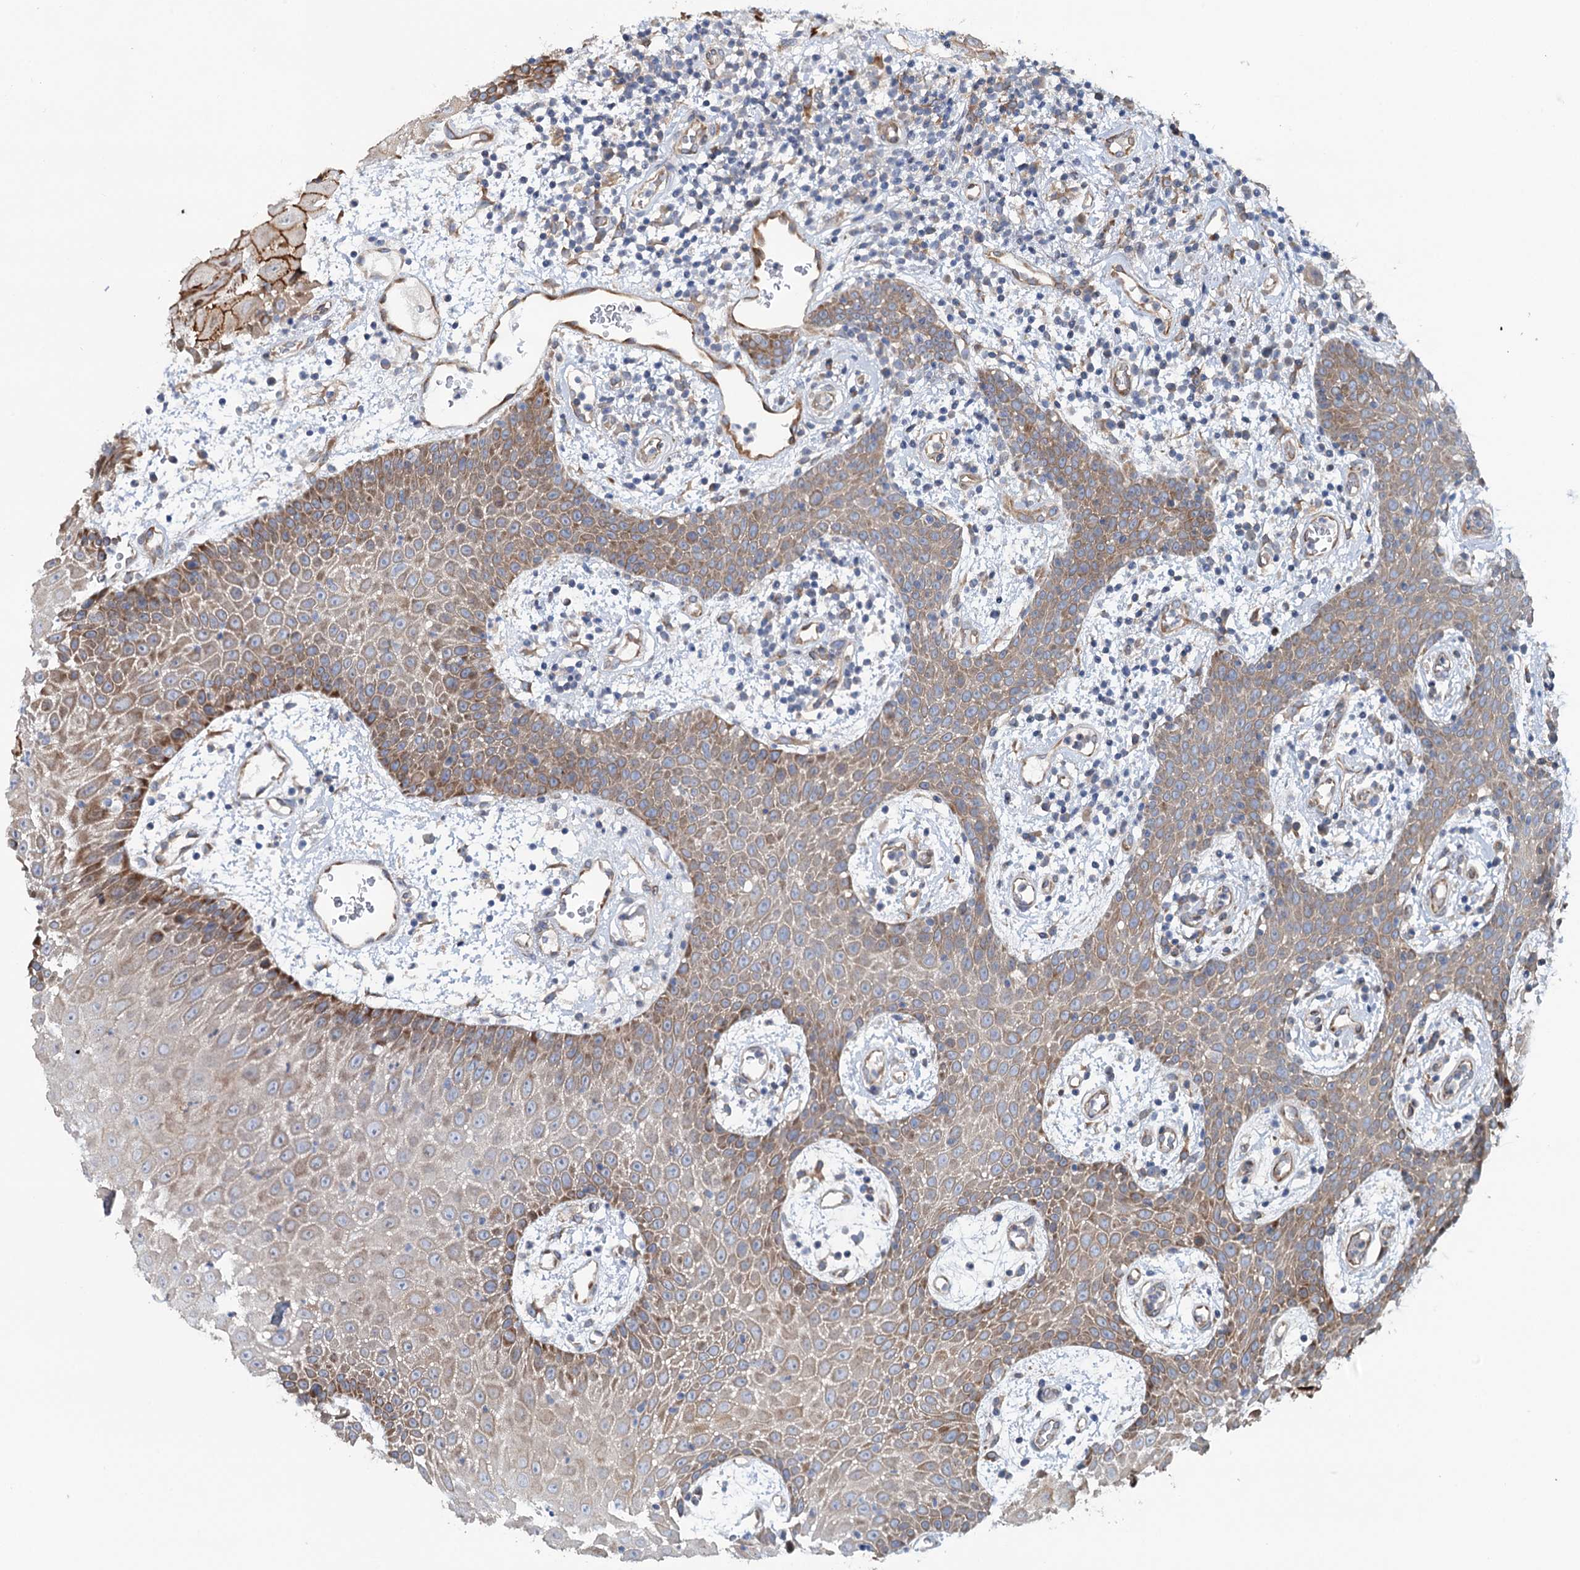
{"staining": {"intensity": "moderate", "quantity": ">75%", "location": "cytoplasmic/membranous"}, "tissue": "oral mucosa", "cell_type": "Squamous epithelial cells", "image_type": "normal", "snomed": [{"axis": "morphology", "description": "Normal tissue, NOS"}, {"axis": "topography", "description": "Skeletal muscle"}, {"axis": "topography", "description": "Oral tissue"}, {"axis": "topography", "description": "Salivary gland"}, {"axis": "topography", "description": "Peripheral nerve tissue"}], "caption": "Human oral mucosa stained with a brown dye reveals moderate cytoplasmic/membranous positive expression in about >75% of squamous epithelial cells.", "gene": "PTDSS2", "patient": {"sex": "male", "age": 54}}